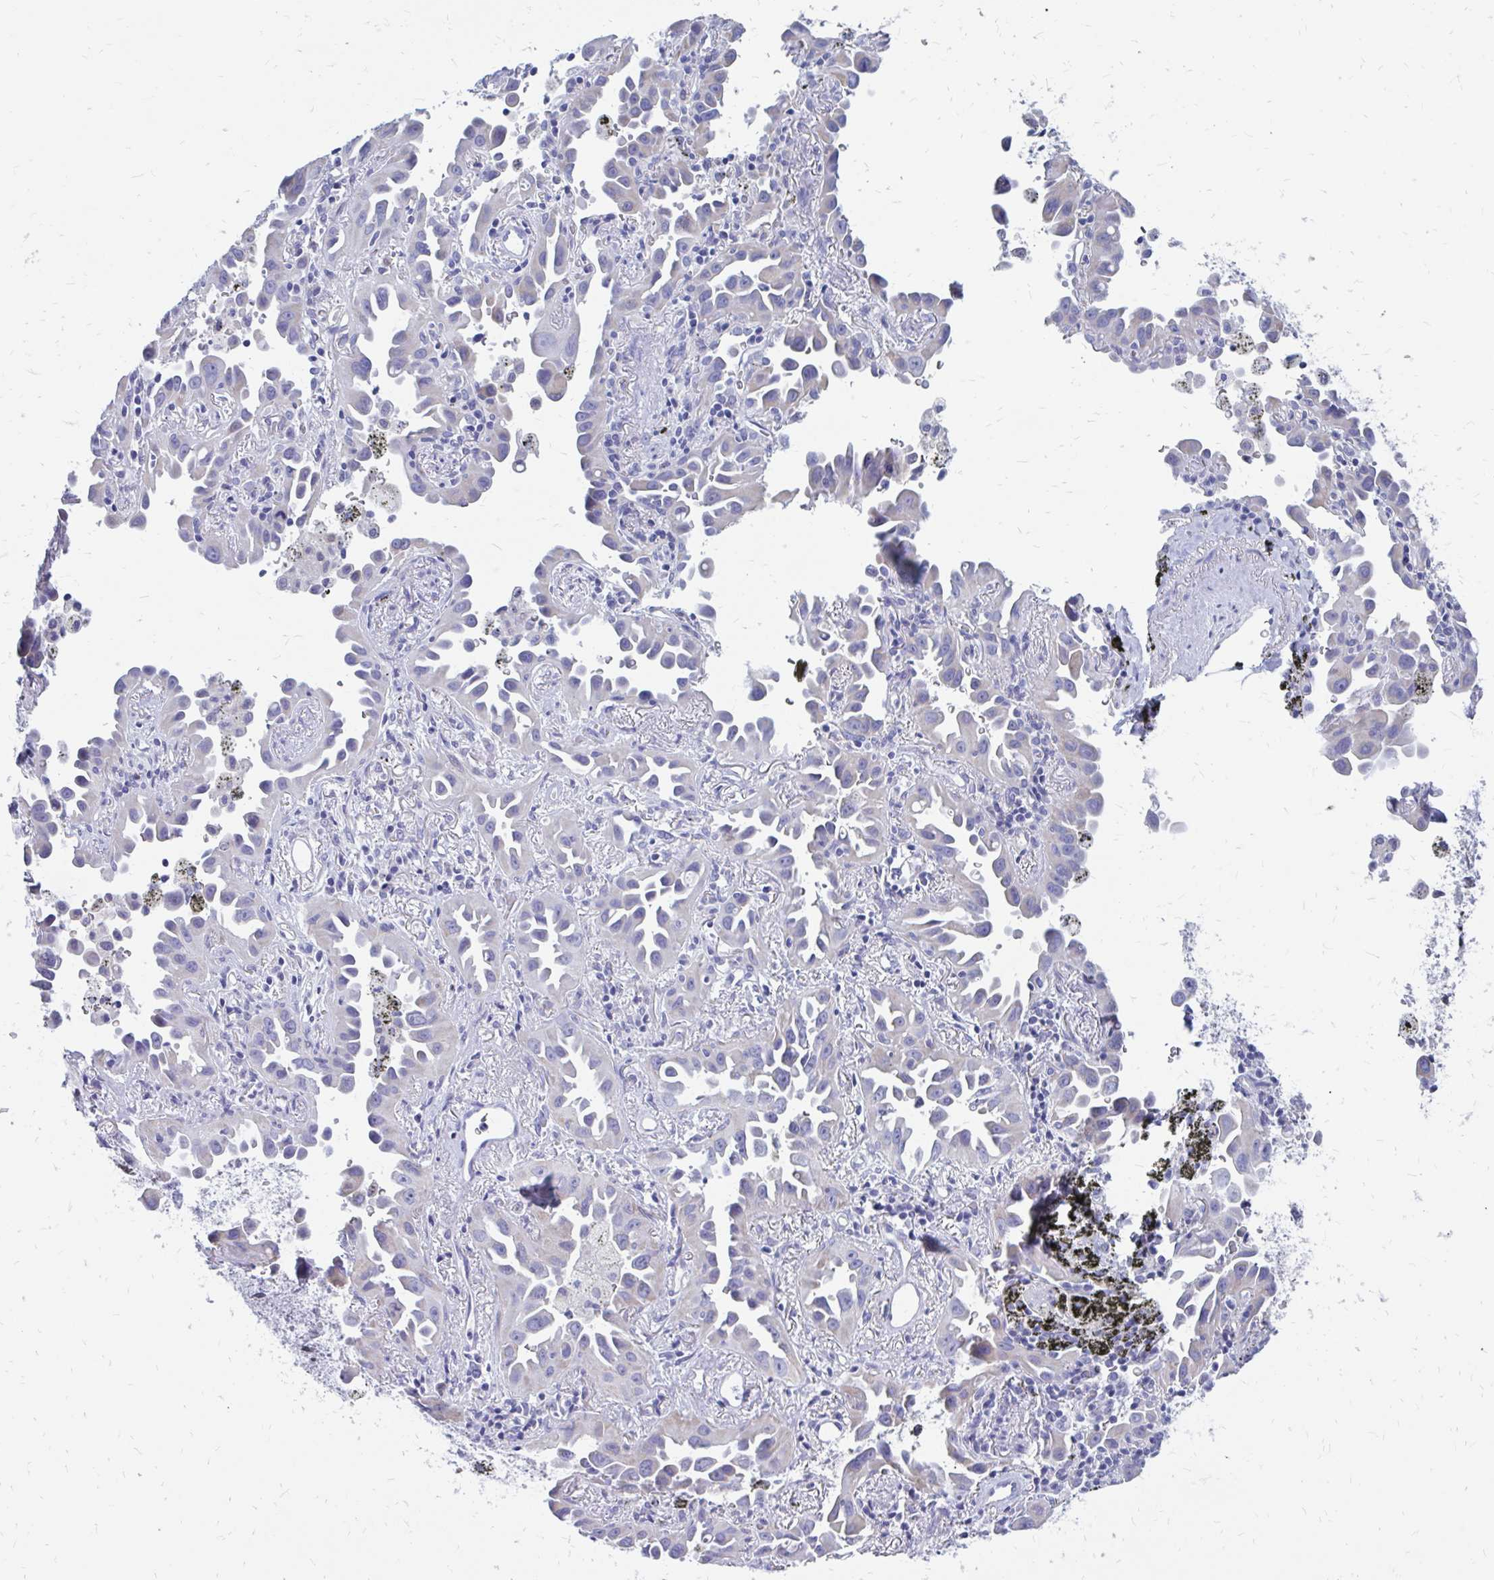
{"staining": {"intensity": "negative", "quantity": "none", "location": "none"}, "tissue": "lung cancer", "cell_type": "Tumor cells", "image_type": "cancer", "snomed": [{"axis": "morphology", "description": "Adenocarcinoma, NOS"}, {"axis": "topography", "description": "Lung"}], "caption": "Lung cancer (adenocarcinoma) stained for a protein using immunohistochemistry shows no positivity tumor cells.", "gene": "IGSF5", "patient": {"sex": "male", "age": 68}}